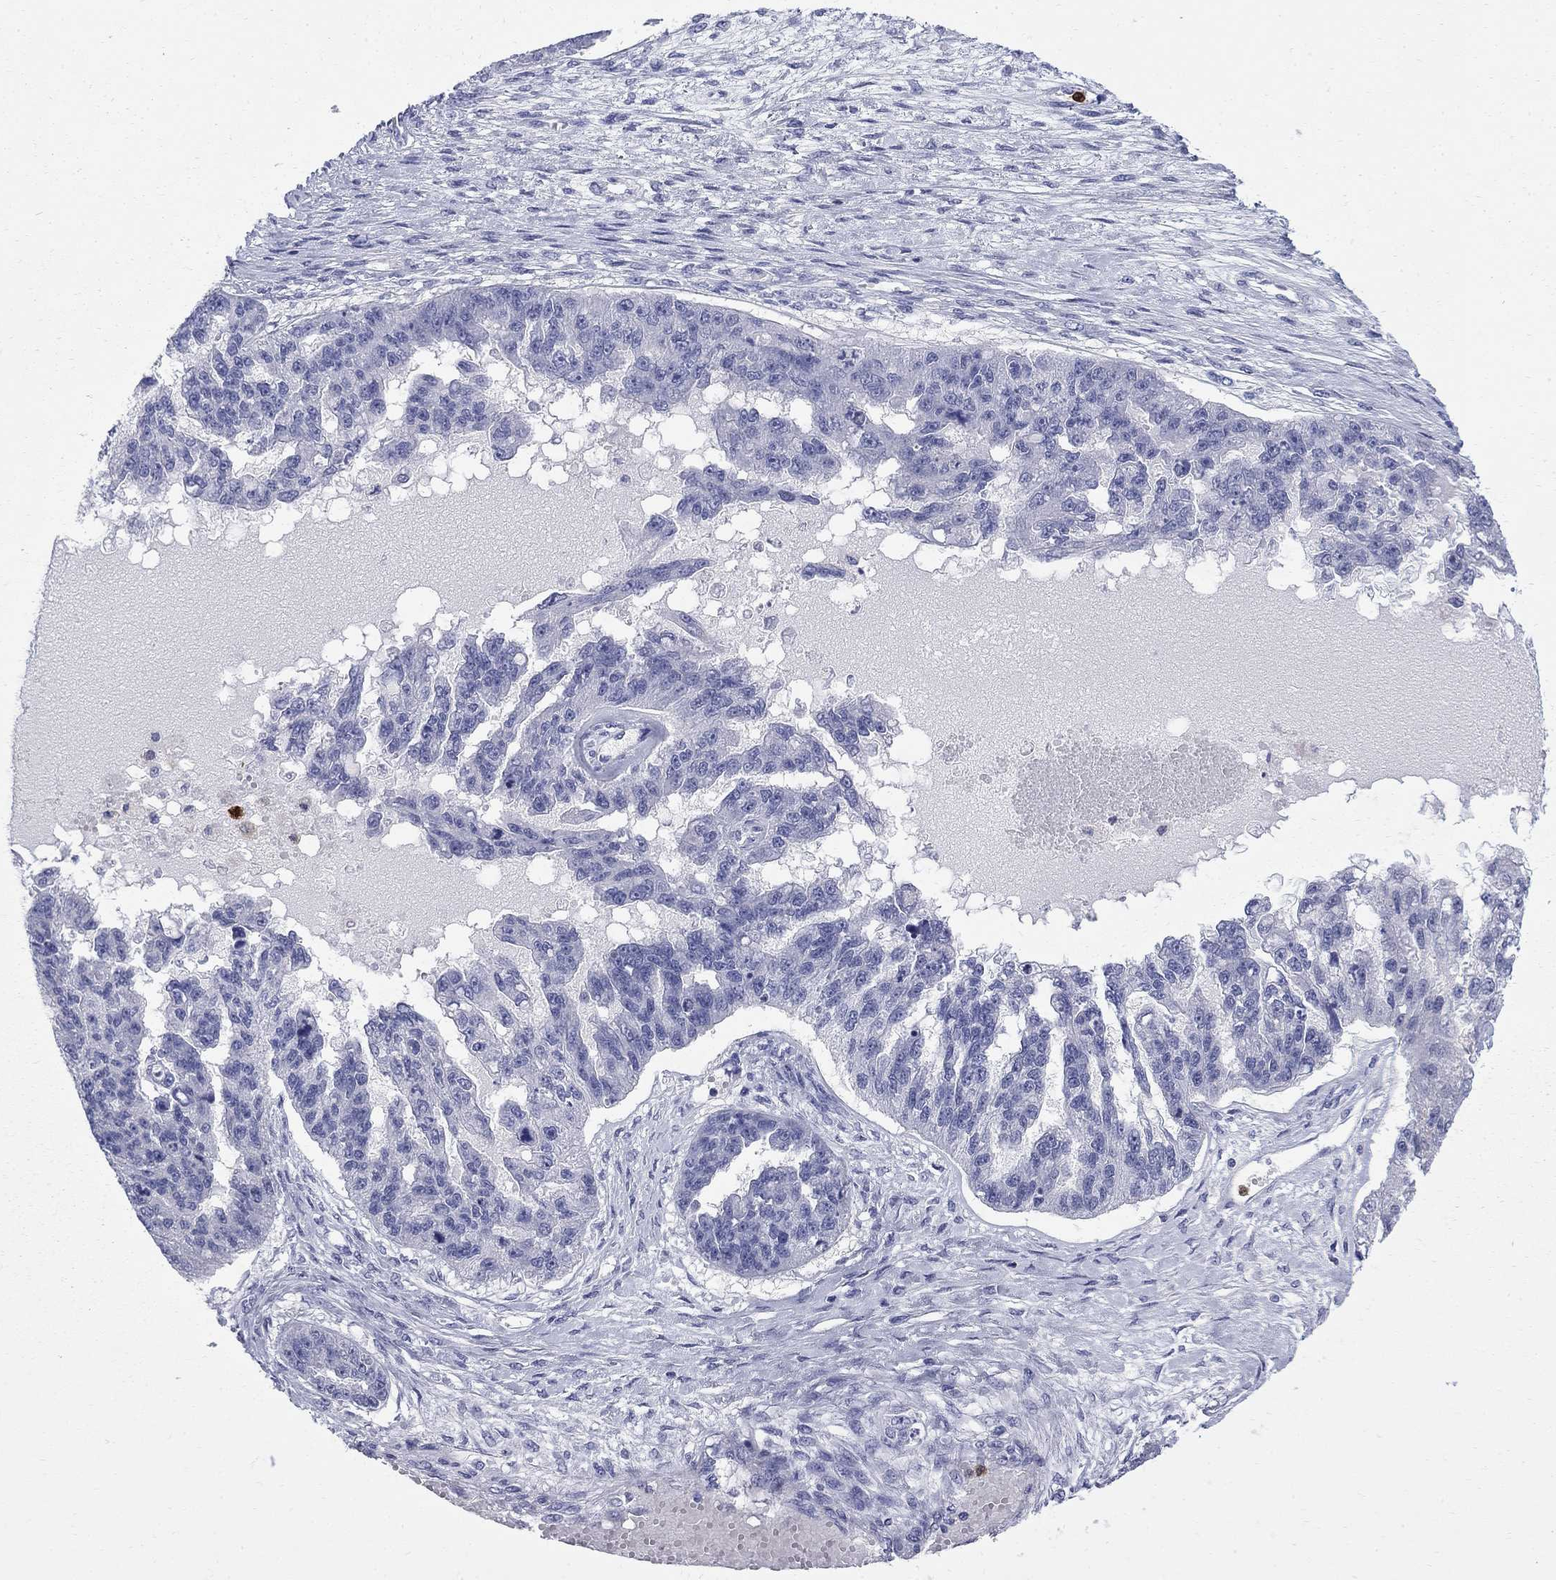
{"staining": {"intensity": "negative", "quantity": "none", "location": "none"}, "tissue": "ovarian cancer", "cell_type": "Tumor cells", "image_type": "cancer", "snomed": [{"axis": "morphology", "description": "Cystadenocarcinoma, serous, NOS"}, {"axis": "topography", "description": "Ovary"}], "caption": "Tumor cells are negative for brown protein staining in ovarian cancer (serous cystadenocarcinoma).", "gene": "SERPINB2", "patient": {"sex": "female", "age": 58}}